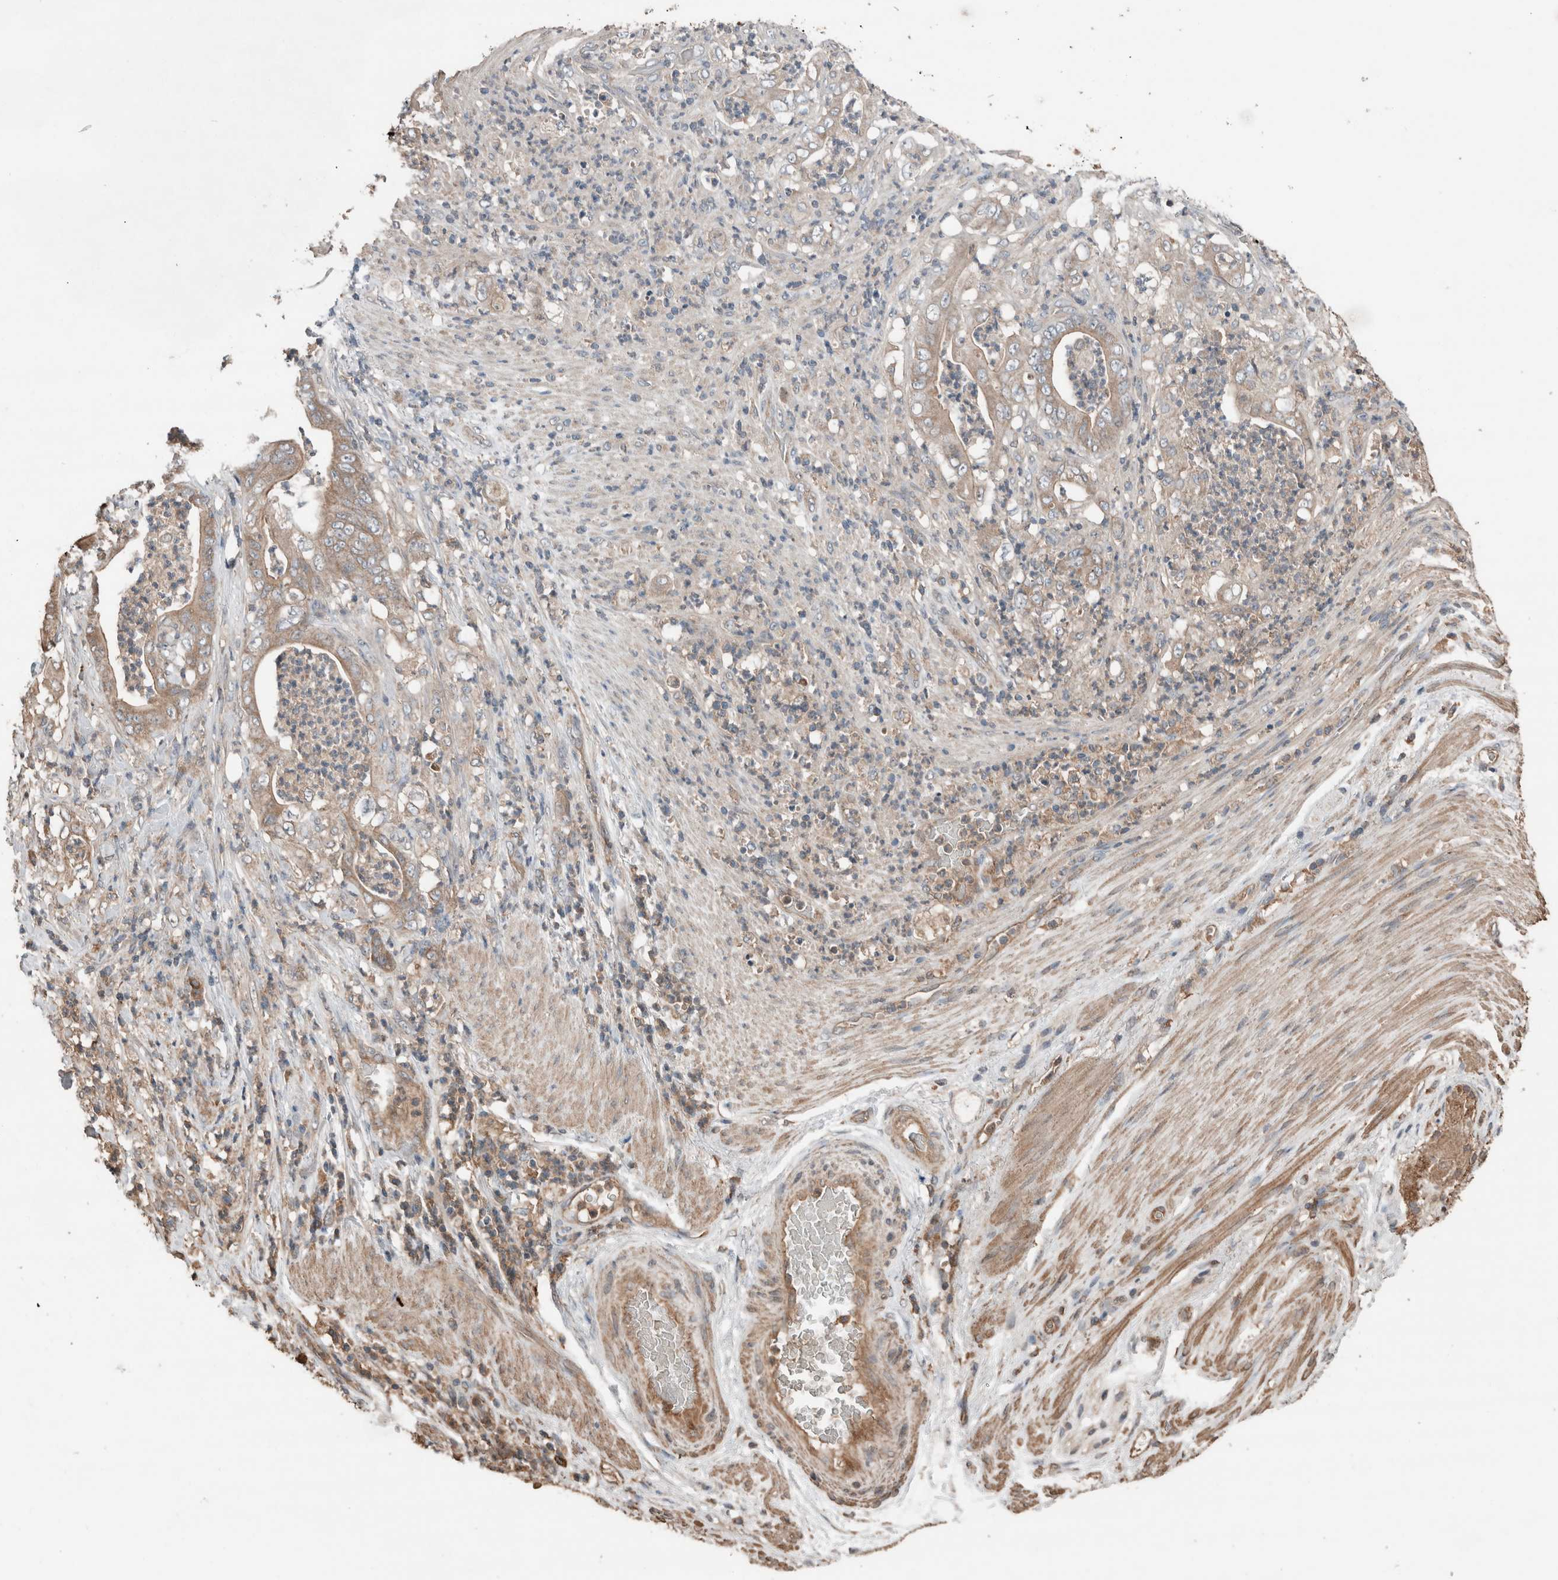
{"staining": {"intensity": "moderate", "quantity": "25%-75%", "location": "cytoplasmic/membranous"}, "tissue": "stomach cancer", "cell_type": "Tumor cells", "image_type": "cancer", "snomed": [{"axis": "morphology", "description": "Adenocarcinoma, NOS"}, {"axis": "topography", "description": "Stomach"}], "caption": "Adenocarcinoma (stomach) tissue reveals moderate cytoplasmic/membranous positivity in approximately 25%-75% of tumor cells", "gene": "KLK14", "patient": {"sex": "female", "age": 73}}